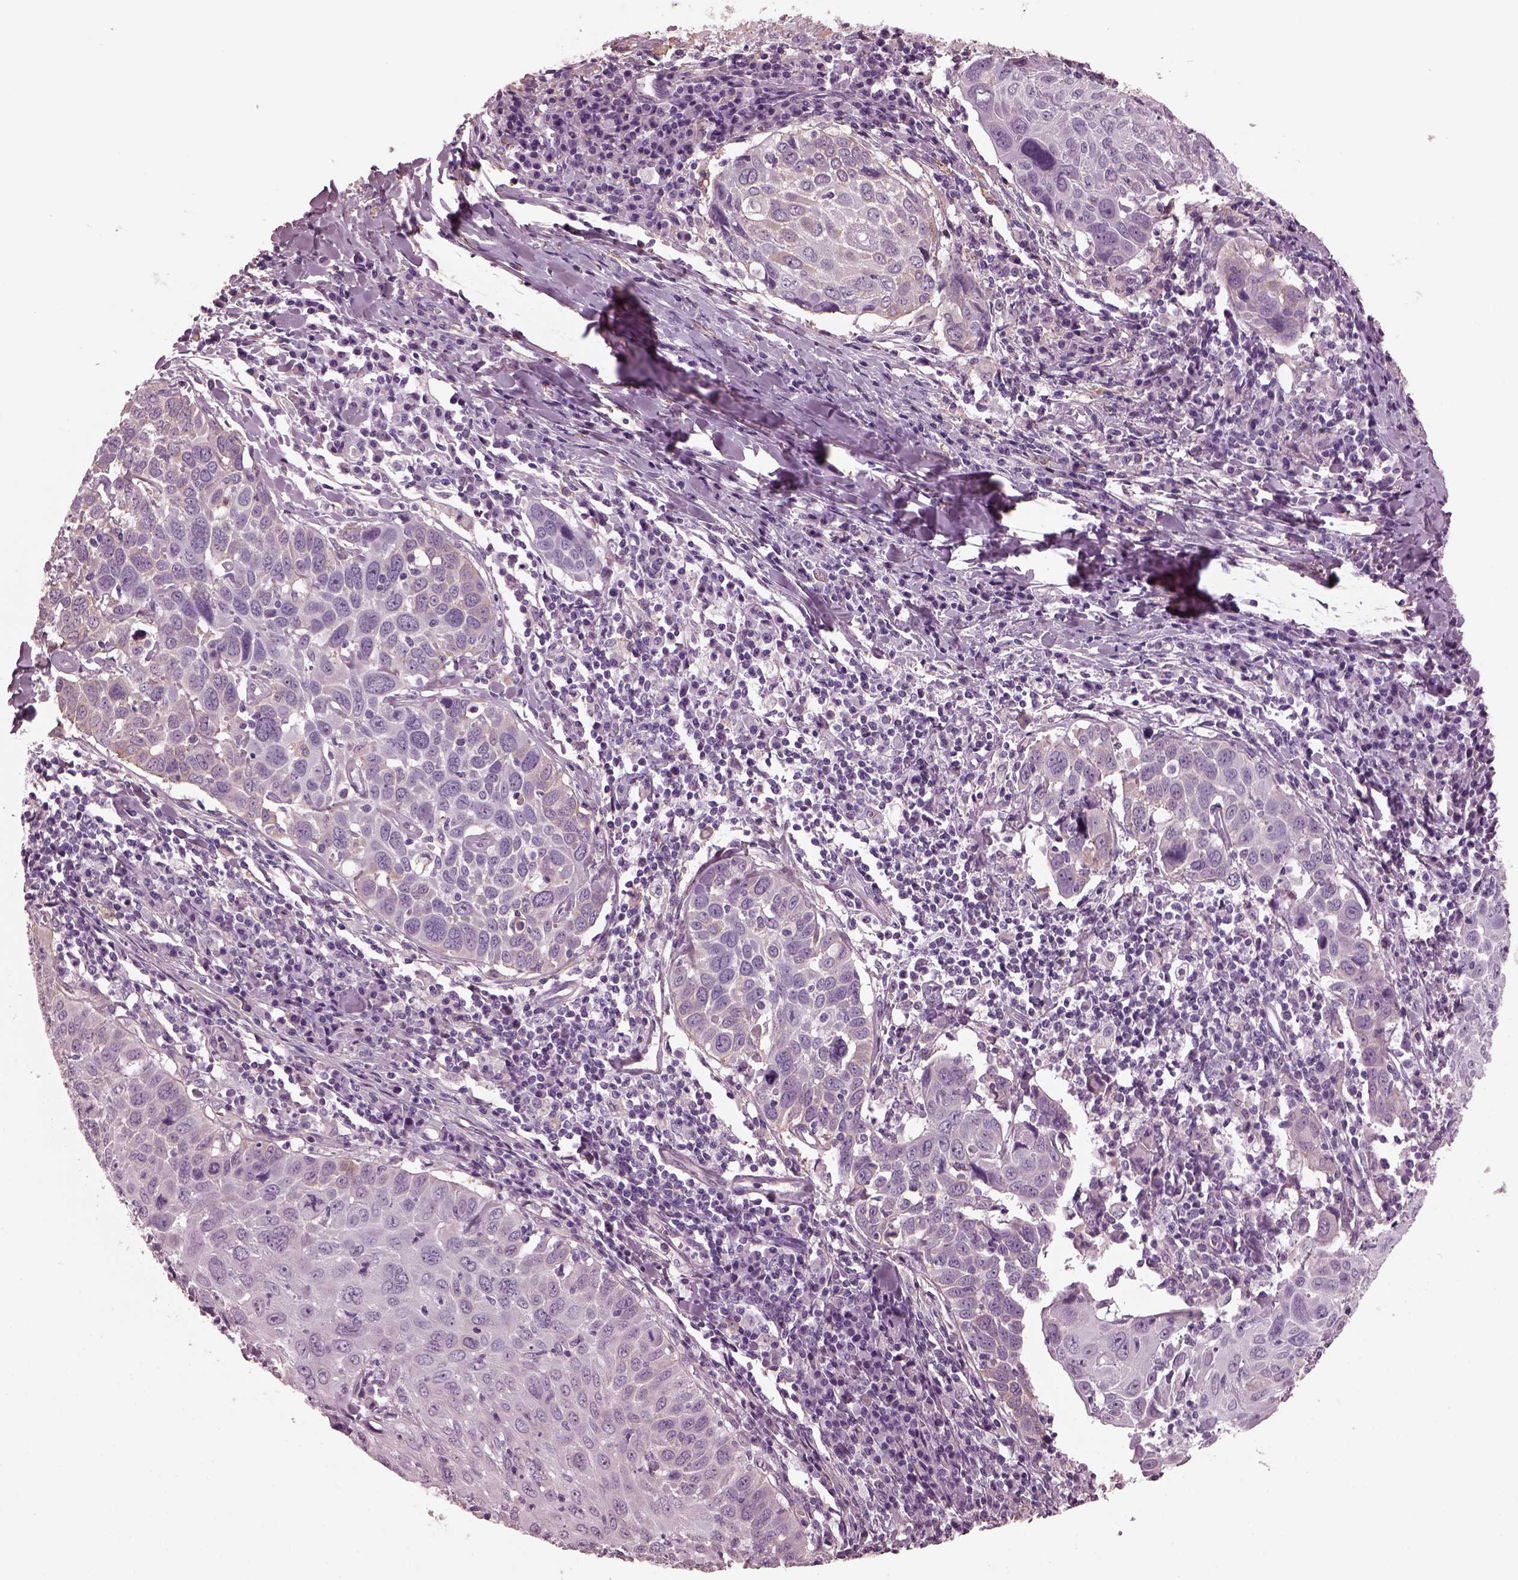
{"staining": {"intensity": "negative", "quantity": "none", "location": "none"}, "tissue": "lung cancer", "cell_type": "Tumor cells", "image_type": "cancer", "snomed": [{"axis": "morphology", "description": "Squamous cell carcinoma, NOS"}, {"axis": "topography", "description": "Lung"}], "caption": "This is a histopathology image of immunohistochemistry staining of lung cancer (squamous cell carcinoma), which shows no positivity in tumor cells.", "gene": "CGA", "patient": {"sex": "male", "age": 57}}